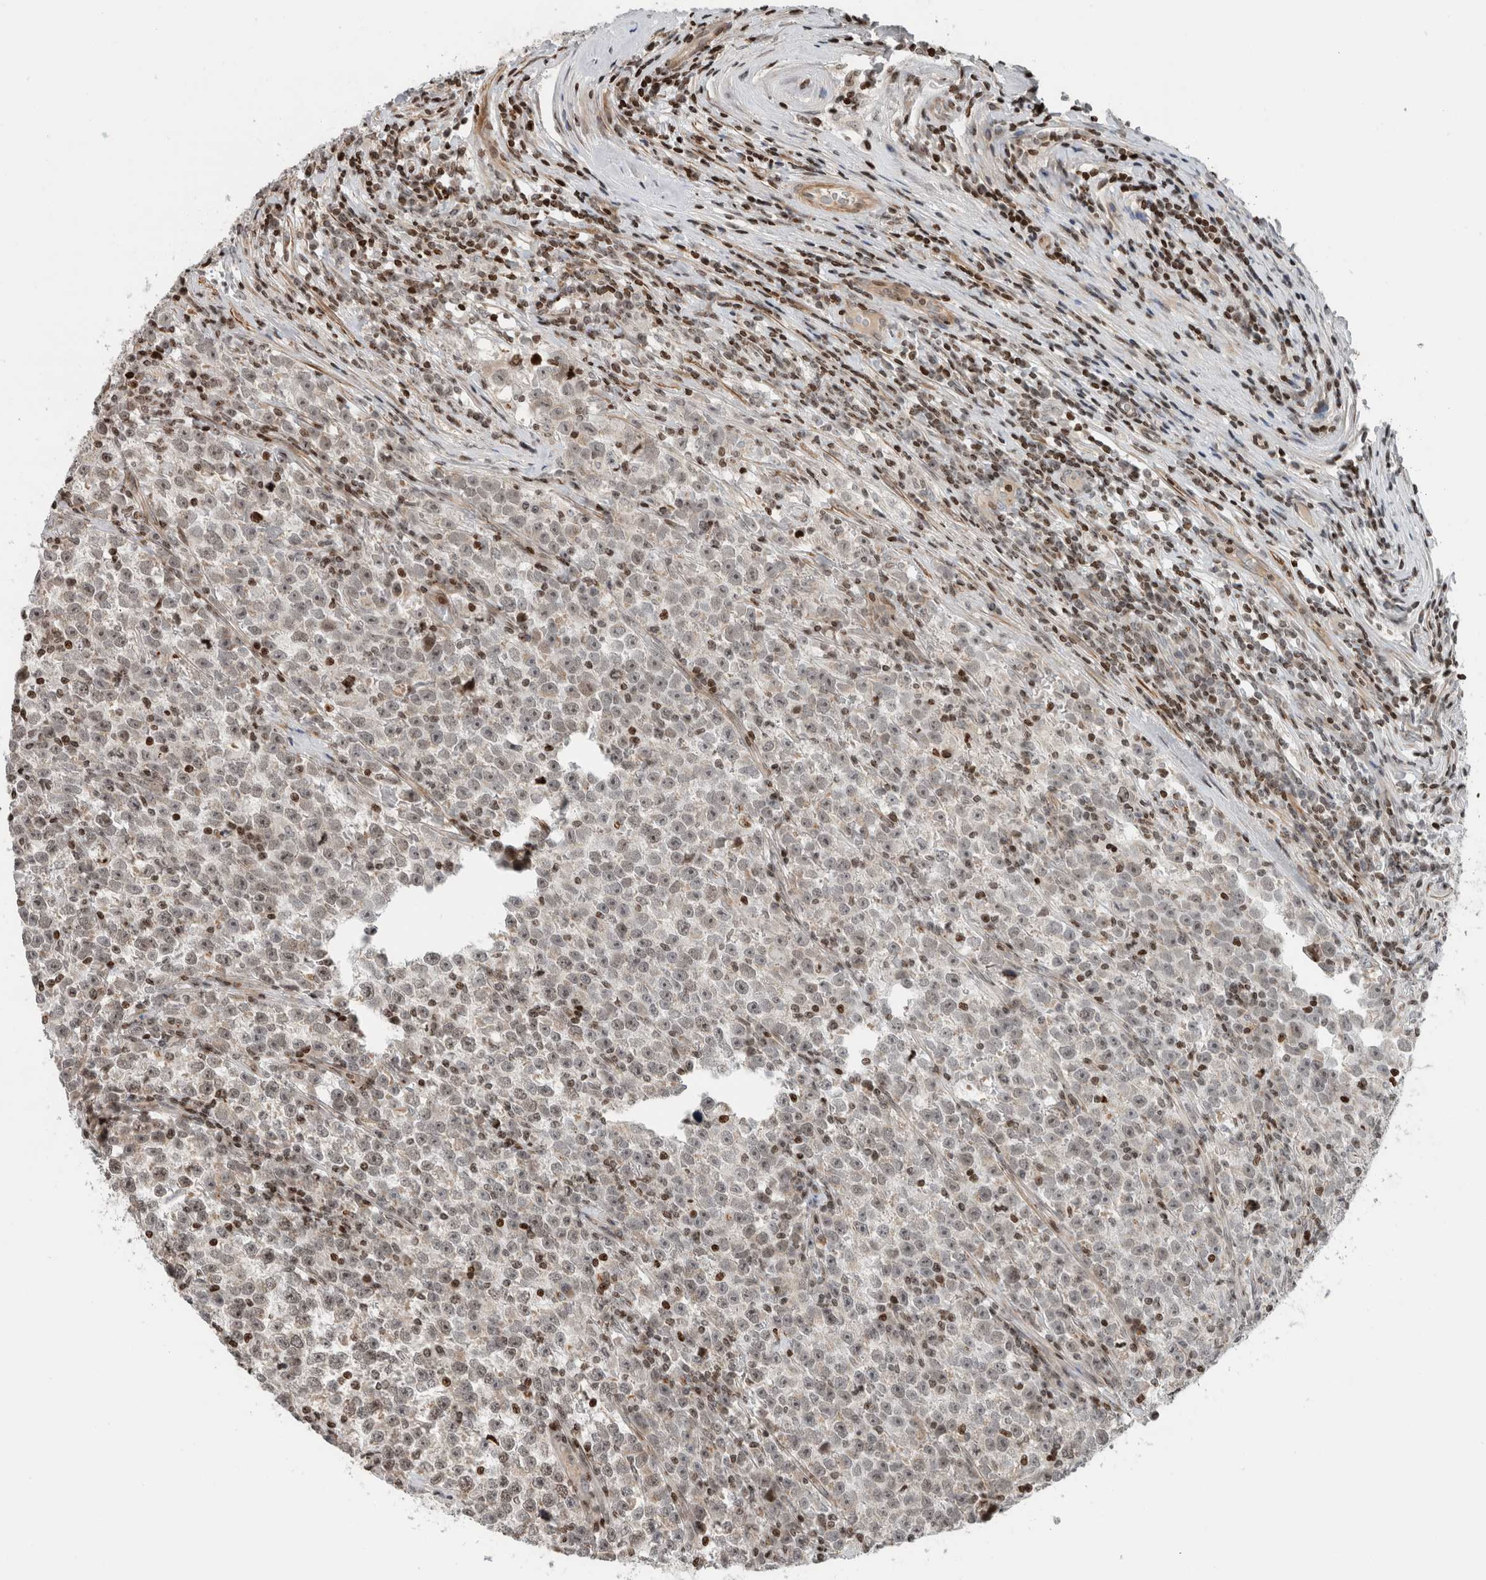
{"staining": {"intensity": "negative", "quantity": "none", "location": "none"}, "tissue": "testis cancer", "cell_type": "Tumor cells", "image_type": "cancer", "snomed": [{"axis": "morphology", "description": "Normal tissue, NOS"}, {"axis": "morphology", "description": "Seminoma, NOS"}, {"axis": "topography", "description": "Testis"}], "caption": "High power microscopy micrograph of an immunohistochemistry histopathology image of testis cancer, revealing no significant staining in tumor cells.", "gene": "GINS4", "patient": {"sex": "male", "age": 43}}